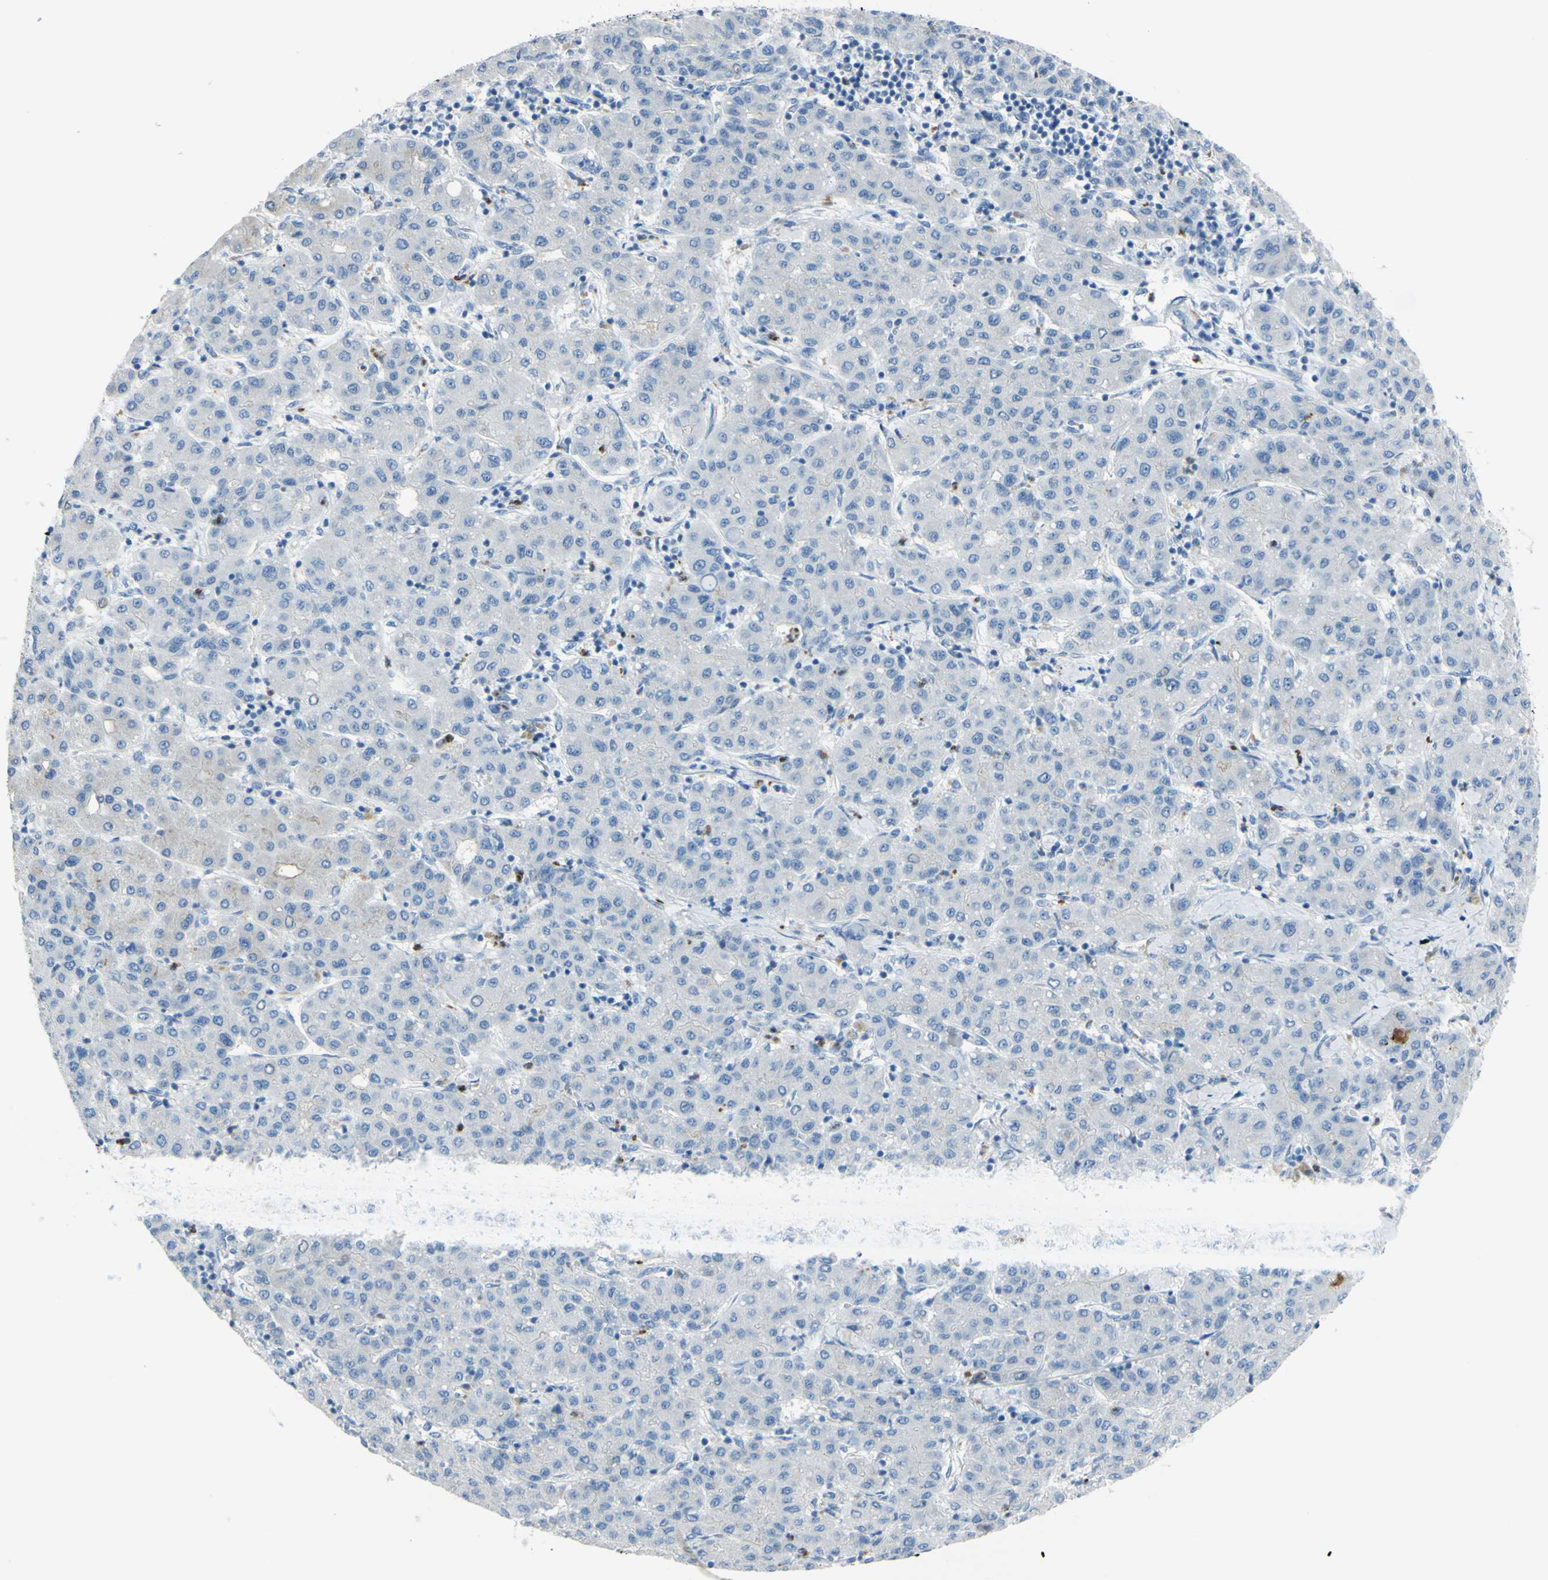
{"staining": {"intensity": "weak", "quantity": "<25%", "location": "cytoplasmic/membranous"}, "tissue": "liver cancer", "cell_type": "Tumor cells", "image_type": "cancer", "snomed": [{"axis": "morphology", "description": "Carcinoma, Hepatocellular, NOS"}, {"axis": "topography", "description": "Liver"}], "caption": "Photomicrograph shows no protein expression in tumor cells of liver cancer tissue. Brightfield microscopy of IHC stained with DAB (3,3'-diaminobenzidine) (brown) and hematoxylin (blue), captured at high magnification.", "gene": "ZNF557", "patient": {"sex": "male", "age": 65}}